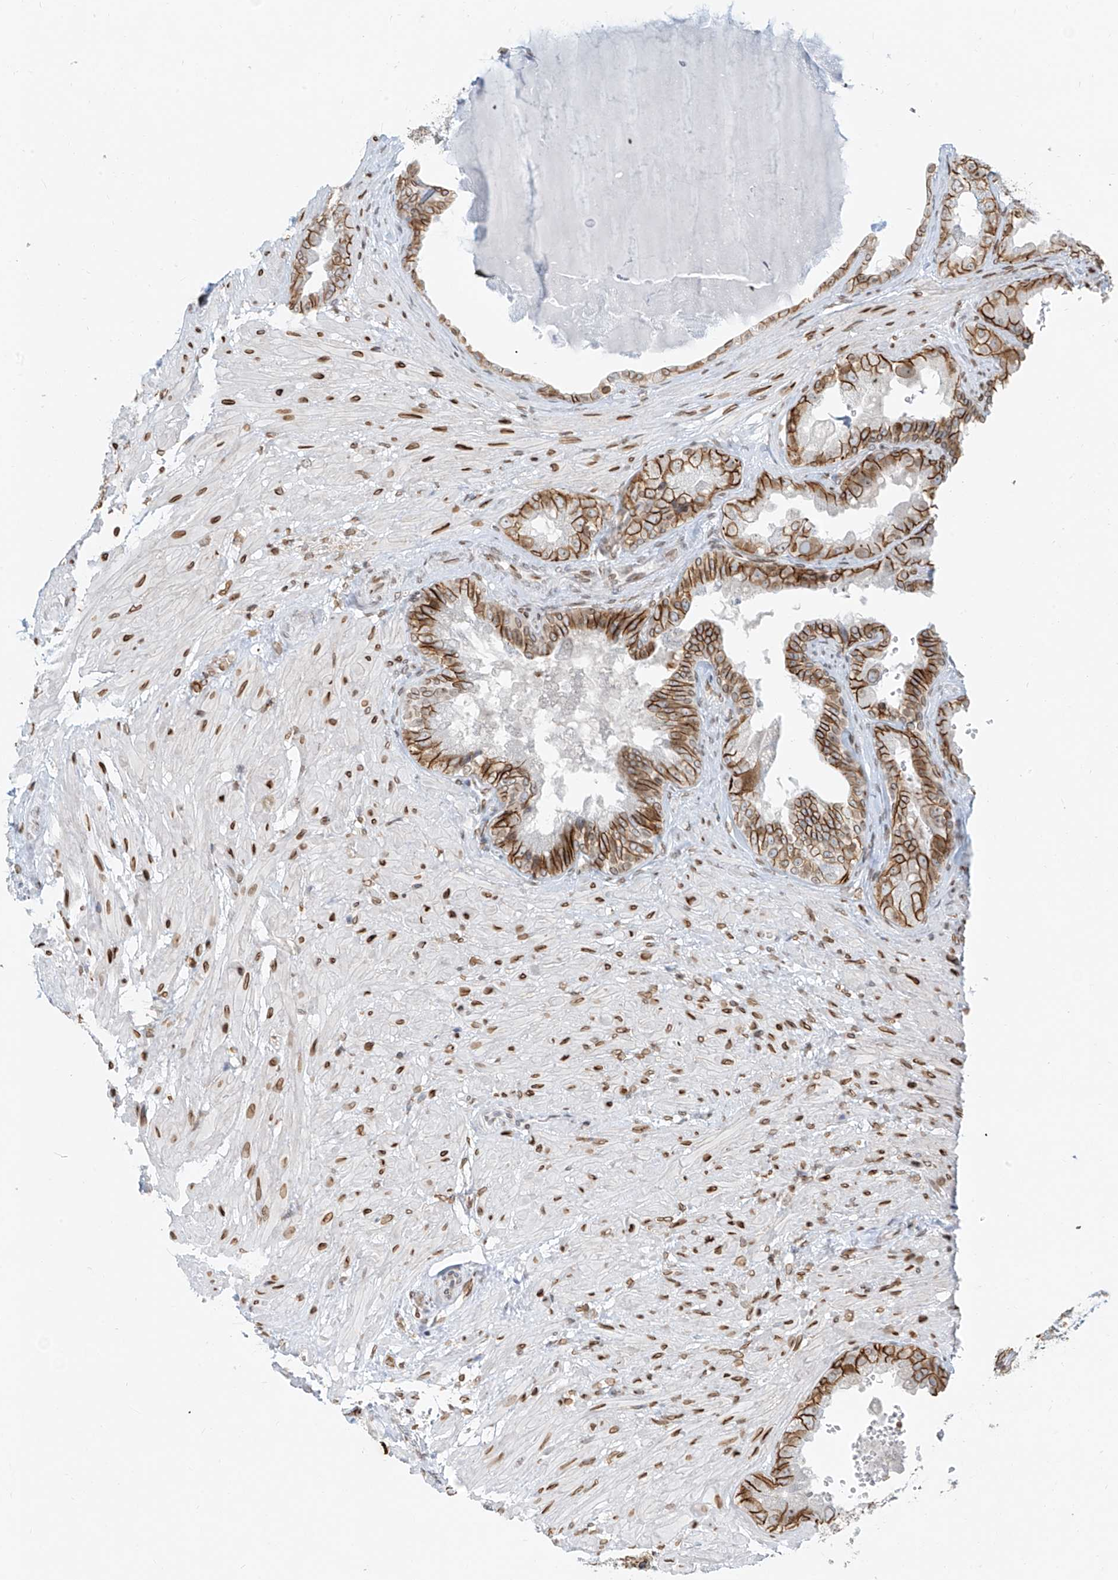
{"staining": {"intensity": "moderate", "quantity": ">75%", "location": "cytoplasmic/membranous"}, "tissue": "seminal vesicle", "cell_type": "Glandular cells", "image_type": "normal", "snomed": [{"axis": "morphology", "description": "Normal tissue, NOS"}, {"axis": "topography", "description": "Seminal veicle"}, {"axis": "topography", "description": "Peripheral nerve tissue"}], "caption": "IHC image of benign seminal vesicle stained for a protein (brown), which shows medium levels of moderate cytoplasmic/membranous staining in approximately >75% of glandular cells.", "gene": "SAMD15", "patient": {"sex": "male", "age": 63}}